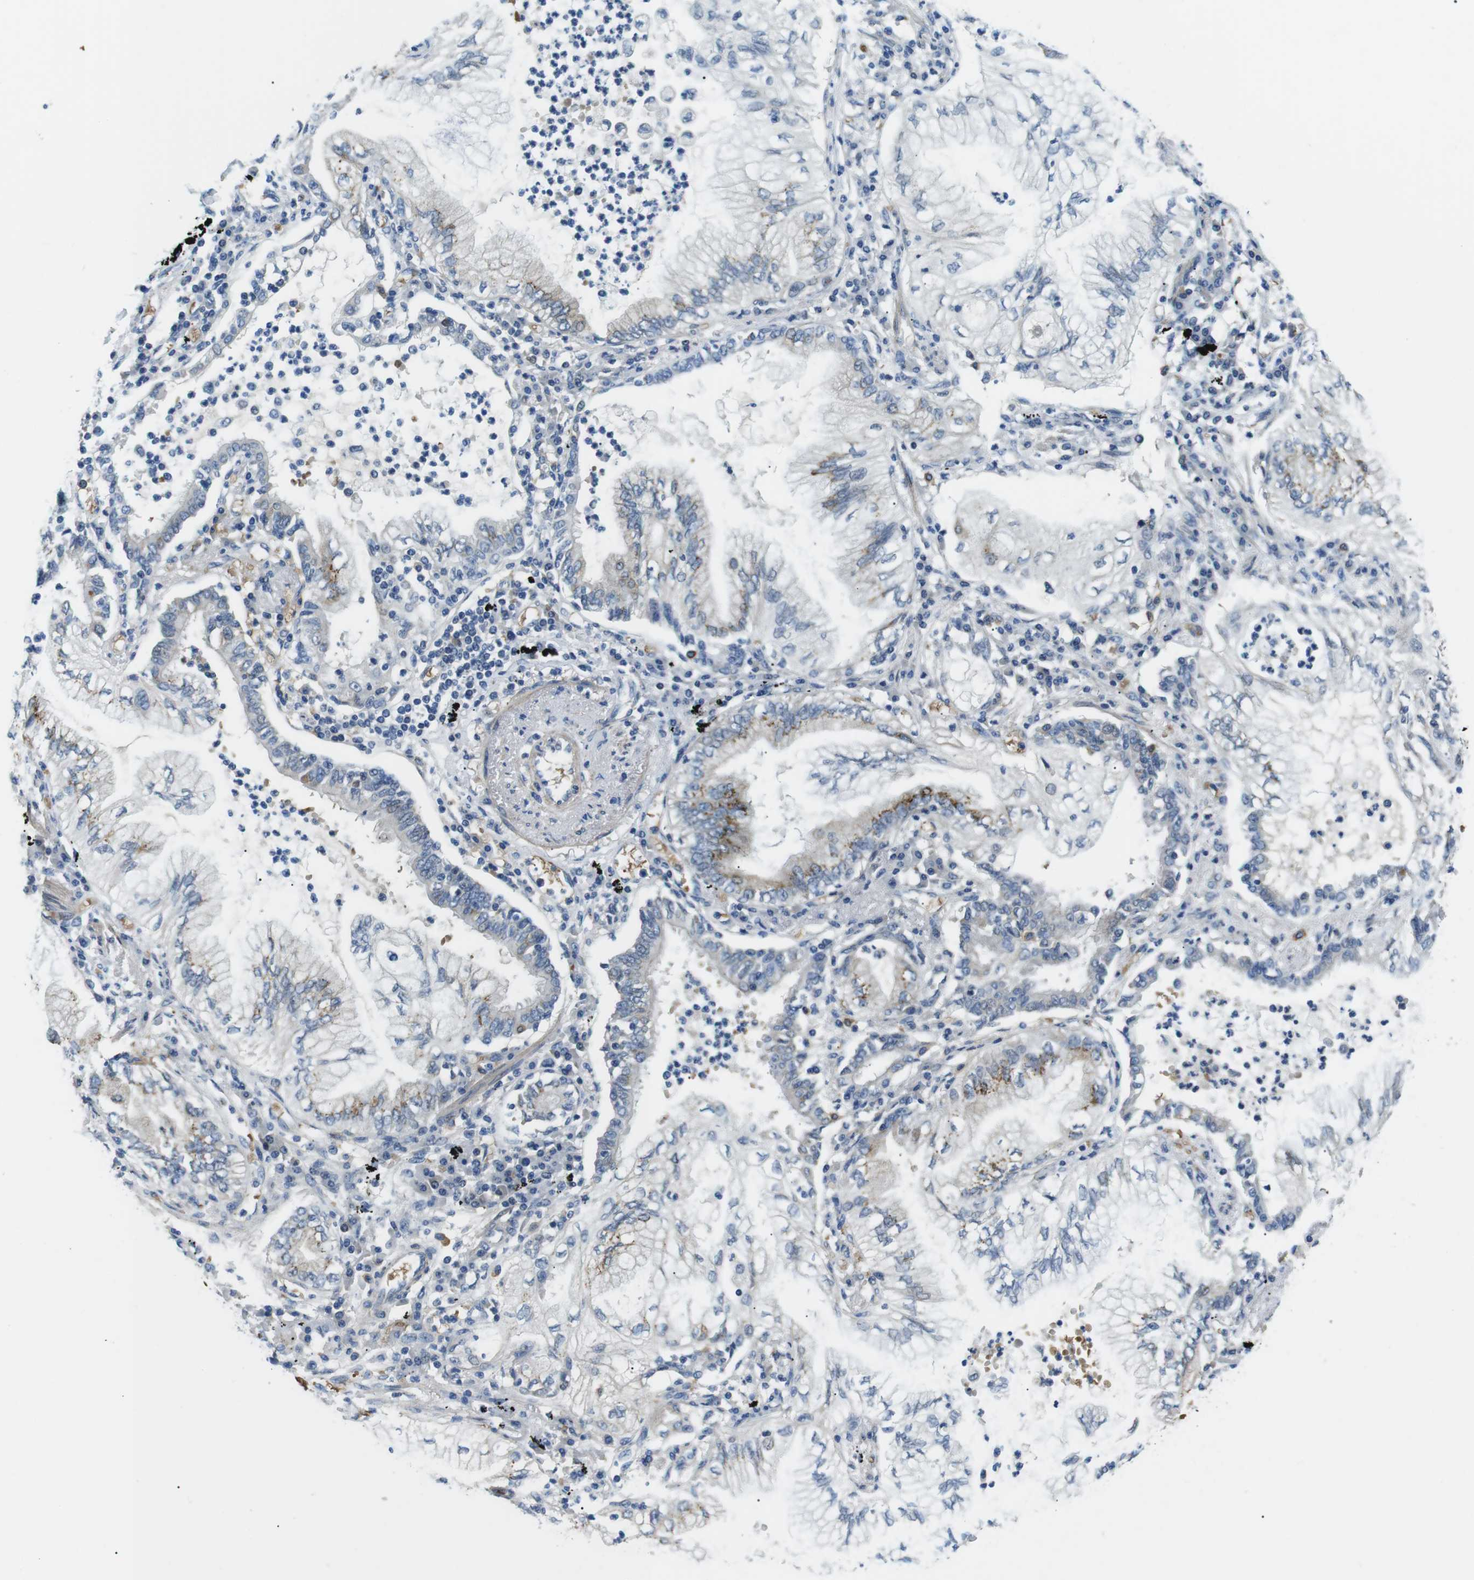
{"staining": {"intensity": "negative", "quantity": "none", "location": "none"}, "tissue": "lung cancer", "cell_type": "Tumor cells", "image_type": "cancer", "snomed": [{"axis": "morphology", "description": "Normal tissue, NOS"}, {"axis": "morphology", "description": "Adenocarcinoma, NOS"}, {"axis": "topography", "description": "Bronchus"}, {"axis": "topography", "description": "Lung"}], "caption": "Immunohistochemistry (IHC) of human lung adenocarcinoma exhibits no staining in tumor cells.", "gene": "WSCD1", "patient": {"sex": "female", "age": 70}}